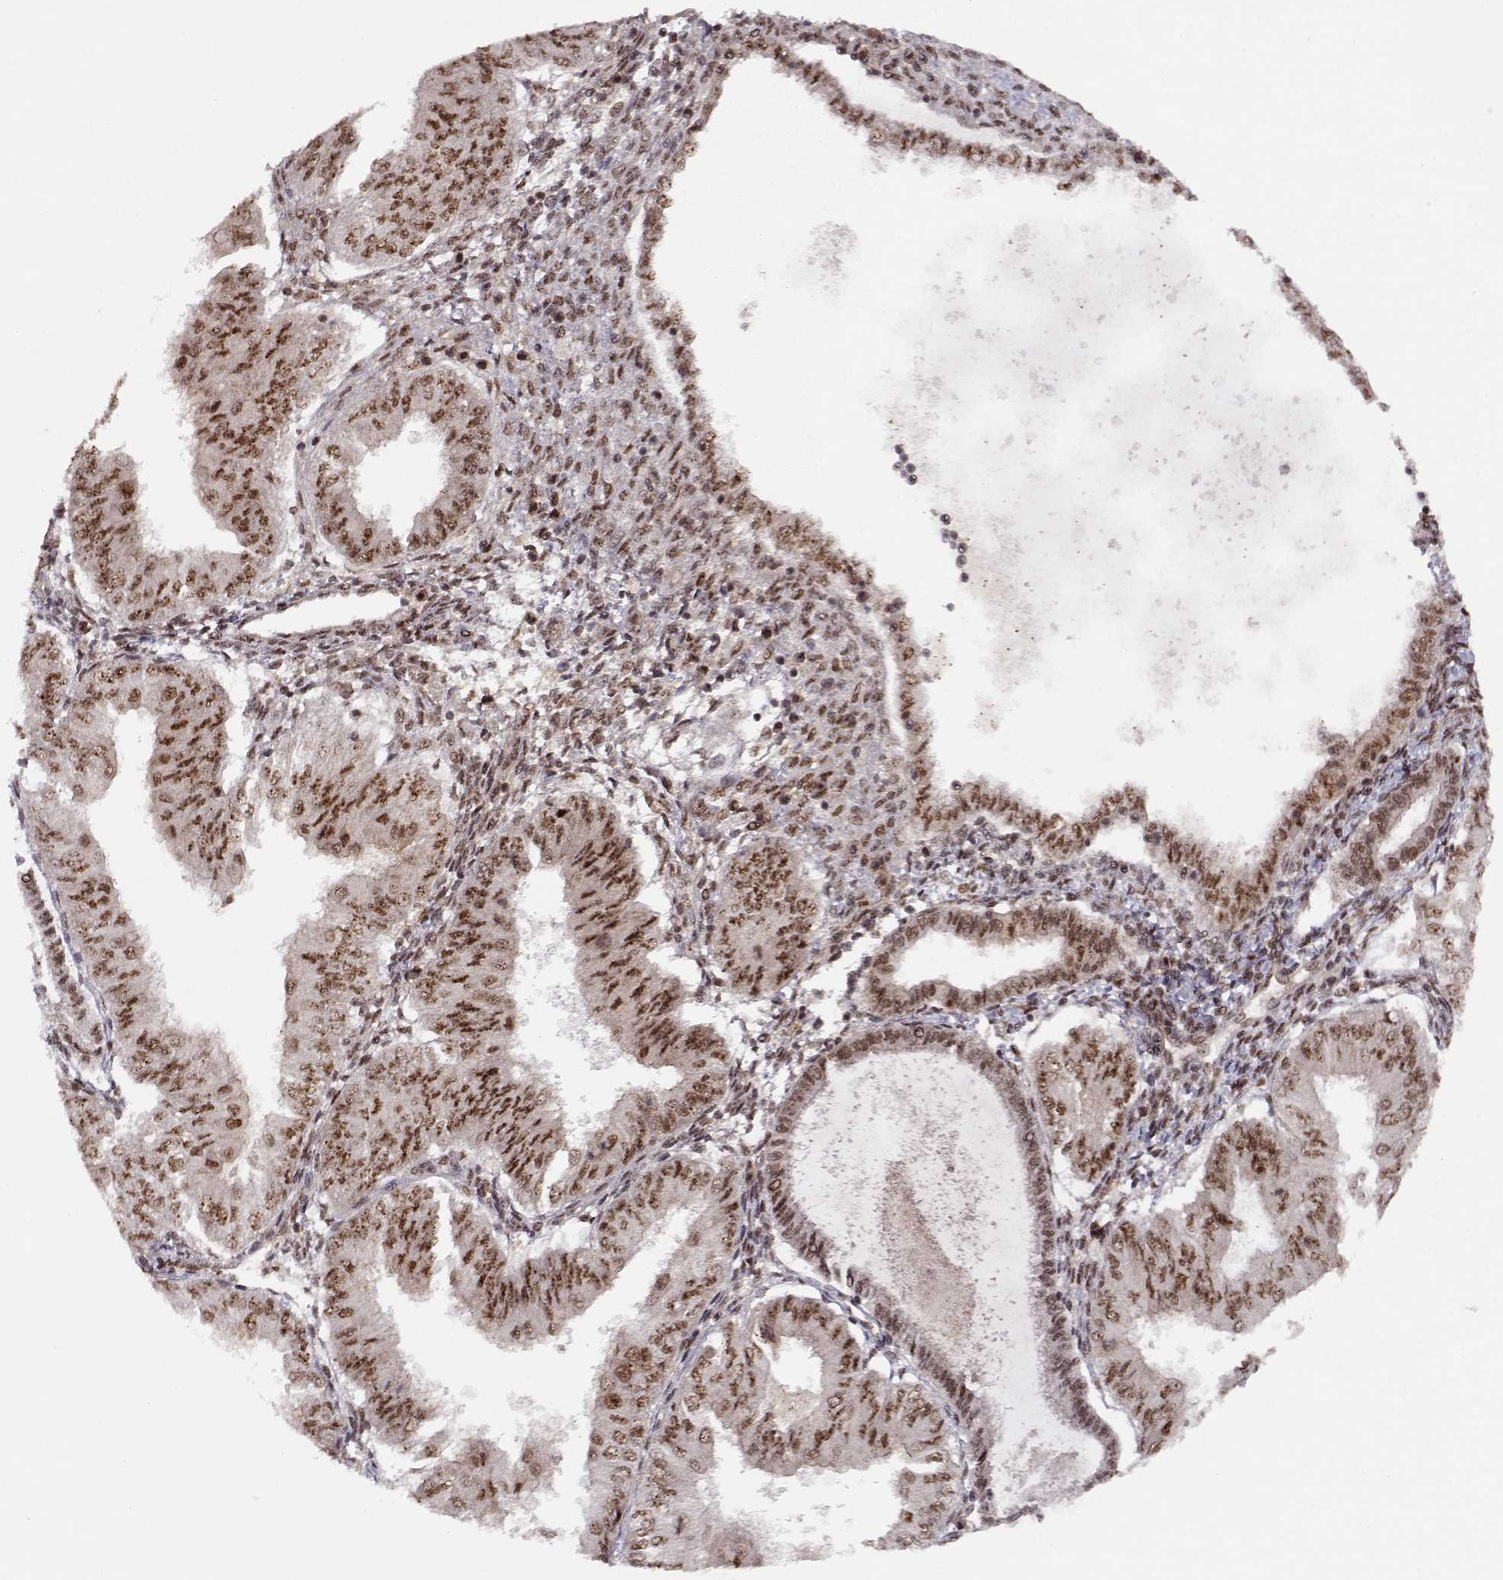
{"staining": {"intensity": "moderate", "quantity": ">75%", "location": "nuclear"}, "tissue": "endometrial cancer", "cell_type": "Tumor cells", "image_type": "cancer", "snomed": [{"axis": "morphology", "description": "Adenocarcinoma, NOS"}, {"axis": "topography", "description": "Endometrium"}], "caption": "DAB (3,3'-diaminobenzidine) immunohistochemical staining of endometrial adenocarcinoma displays moderate nuclear protein staining in about >75% of tumor cells.", "gene": "CSNK2A1", "patient": {"sex": "female", "age": 53}}